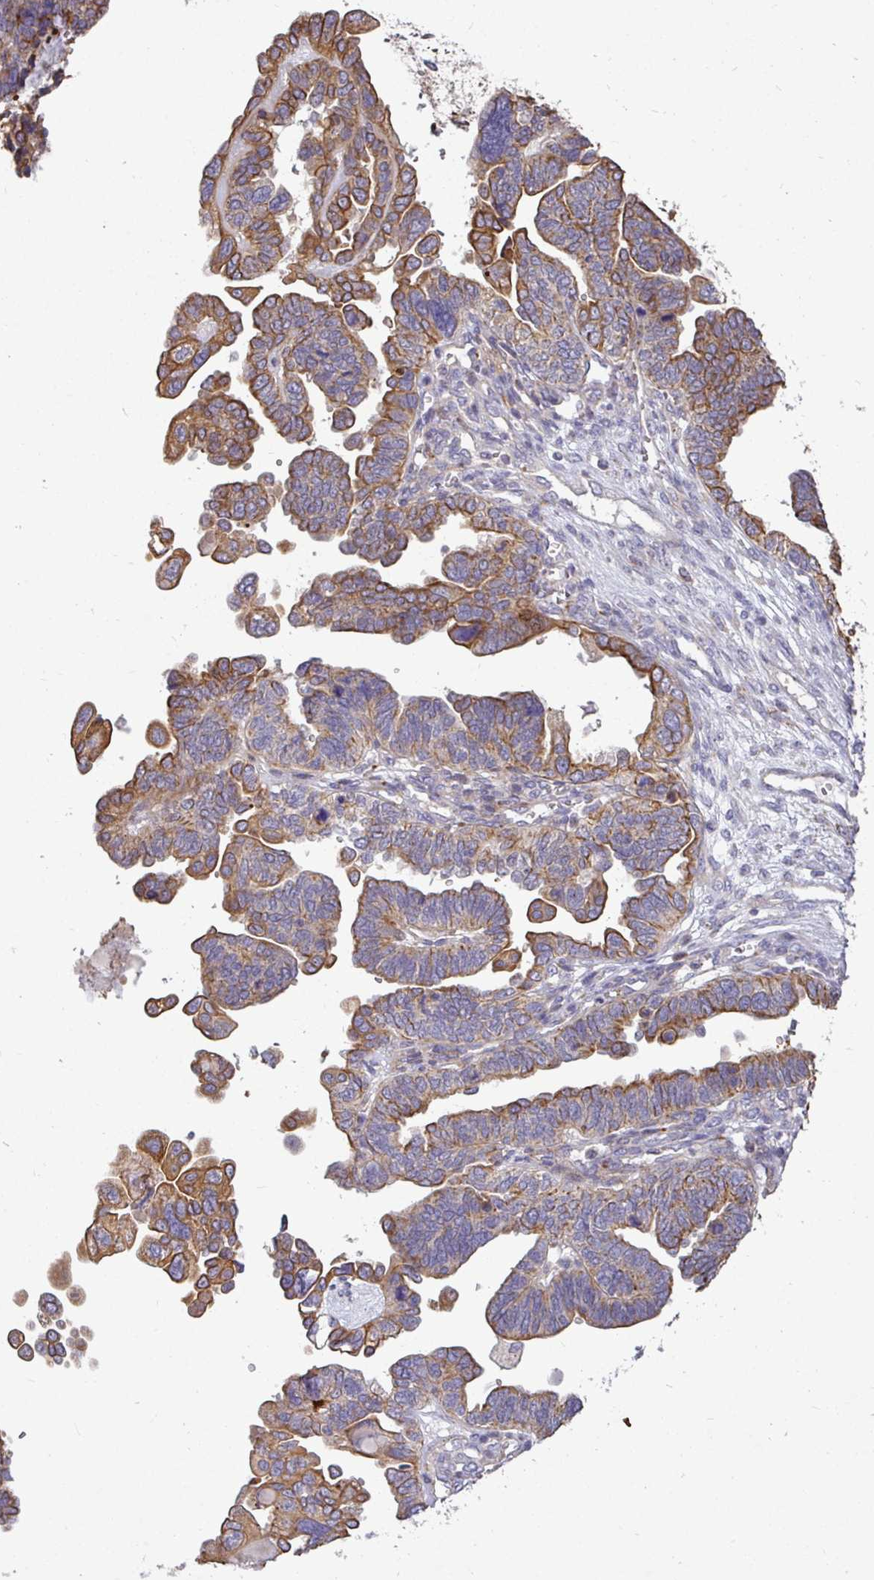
{"staining": {"intensity": "moderate", "quantity": ">75%", "location": "cytoplasmic/membranous"}, "tissue": "ovarian cancer", "cell_type": "Tumor cells", "image_type": "cancer", "snomed": [{"axis": "morphology", "description": "Cystadenocarcinoma, serous, NOS"}, {"axis": "topography", "description": "Ovary"}], "caption": "Ovarian serous cystadenocarcinoma stained for a protein shows moderate cytoplasmic/membranous positivity in tumor cells.", "gene": "STRIP1", "patient": {"sex": "female", "age": 51}}